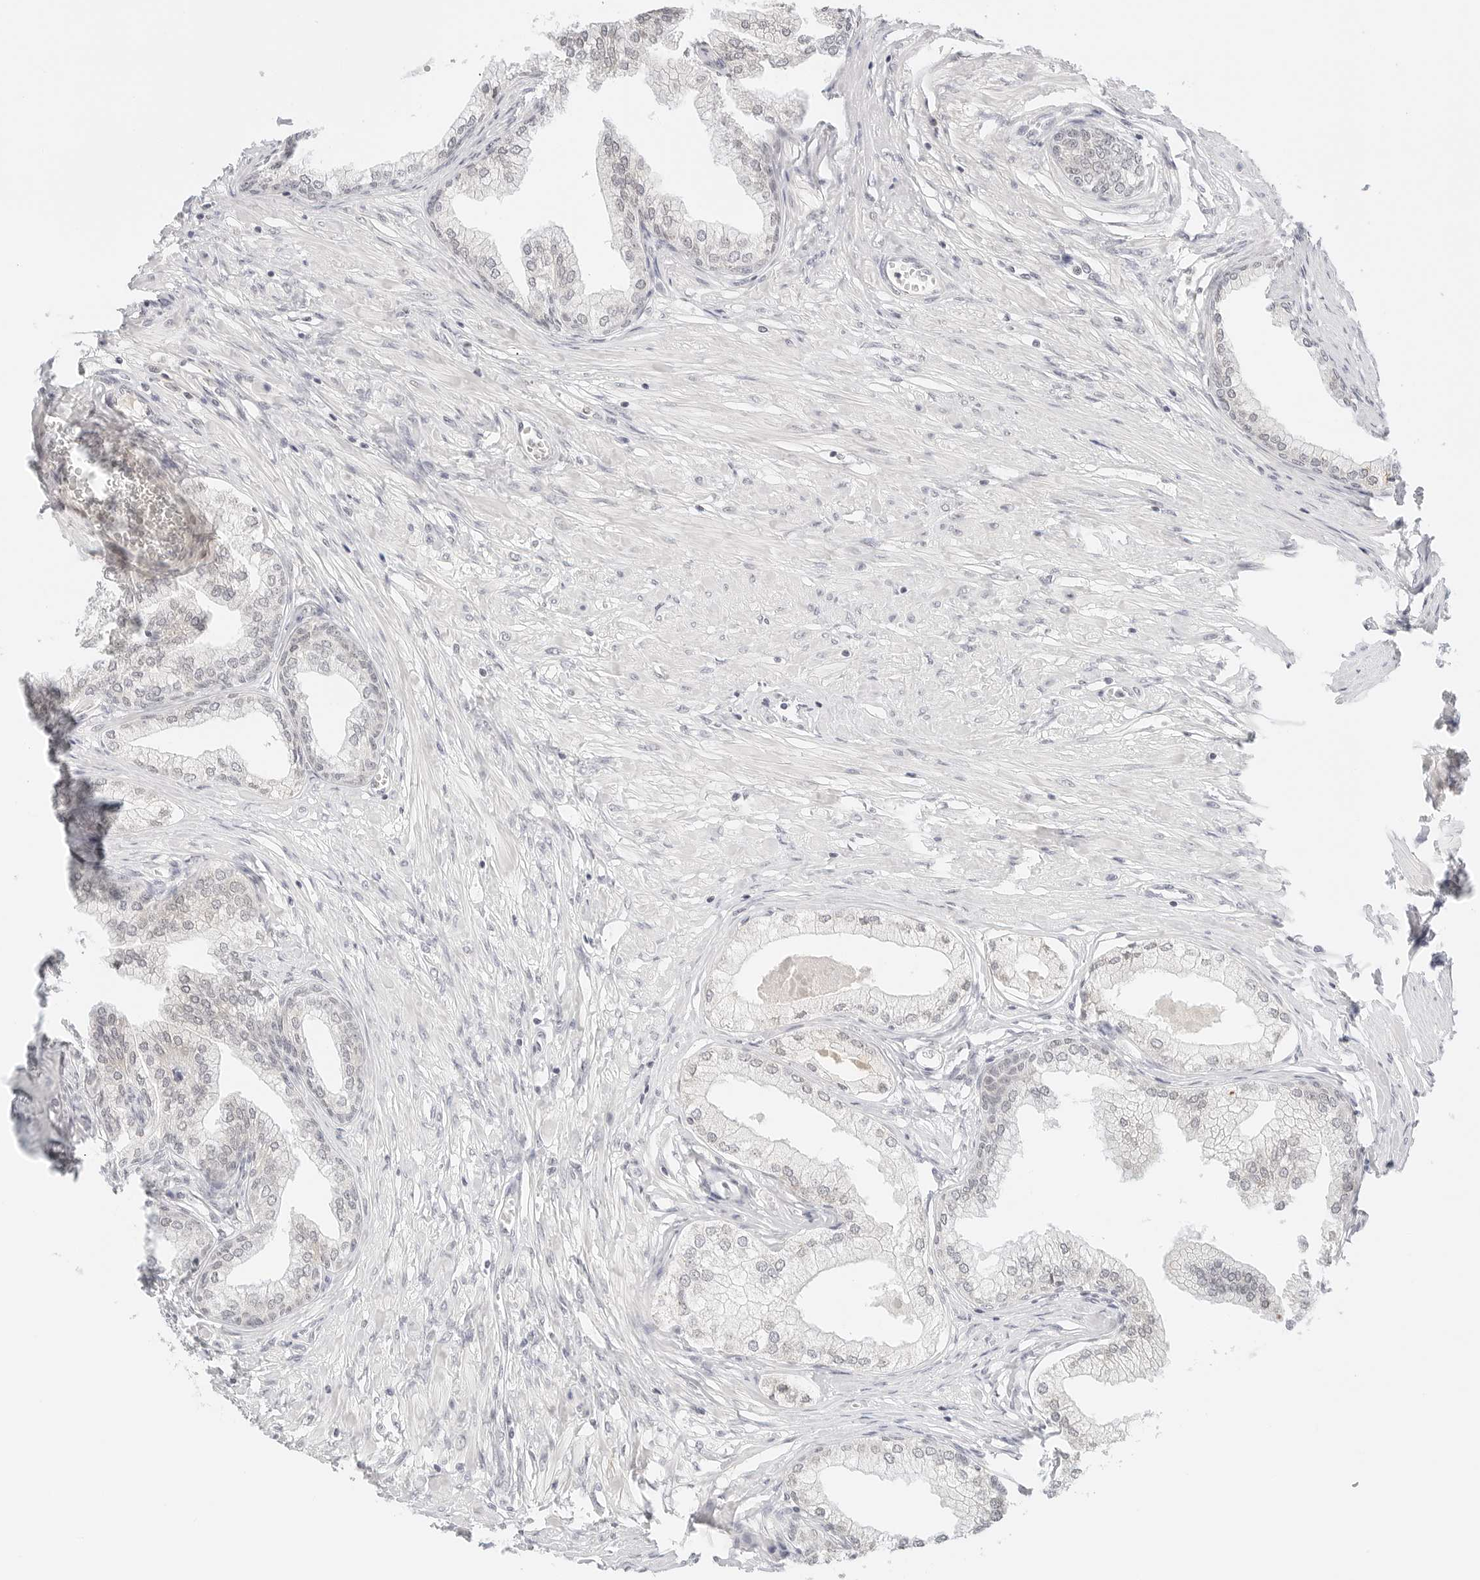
{"staining": {"intensity": "weak", "quantity": "<25%", "location": "cytoplasmic/membranous"}, "tissue": "prostate", "cell_type": "Glandular cells", "image_type": "normal", "snomed": [{"axis": "morphology", "description": "Normal tissue, NOS"}, {"axis": "morphology", "description": "Urothelial carcinoma, Low grade"}, {"axis": "topography", "description": "Urinary bladder"}, {"axis": "topography", "description": "Prostate"}], "caption": "DAB immunohistochemical staining of normal human prostate shows no significant staining in glandular cells. (Brightfield microscopy of DAB IHC at high magnification).", "gene": "NEO1", "patient": {"sex": "male", "age": 60}}